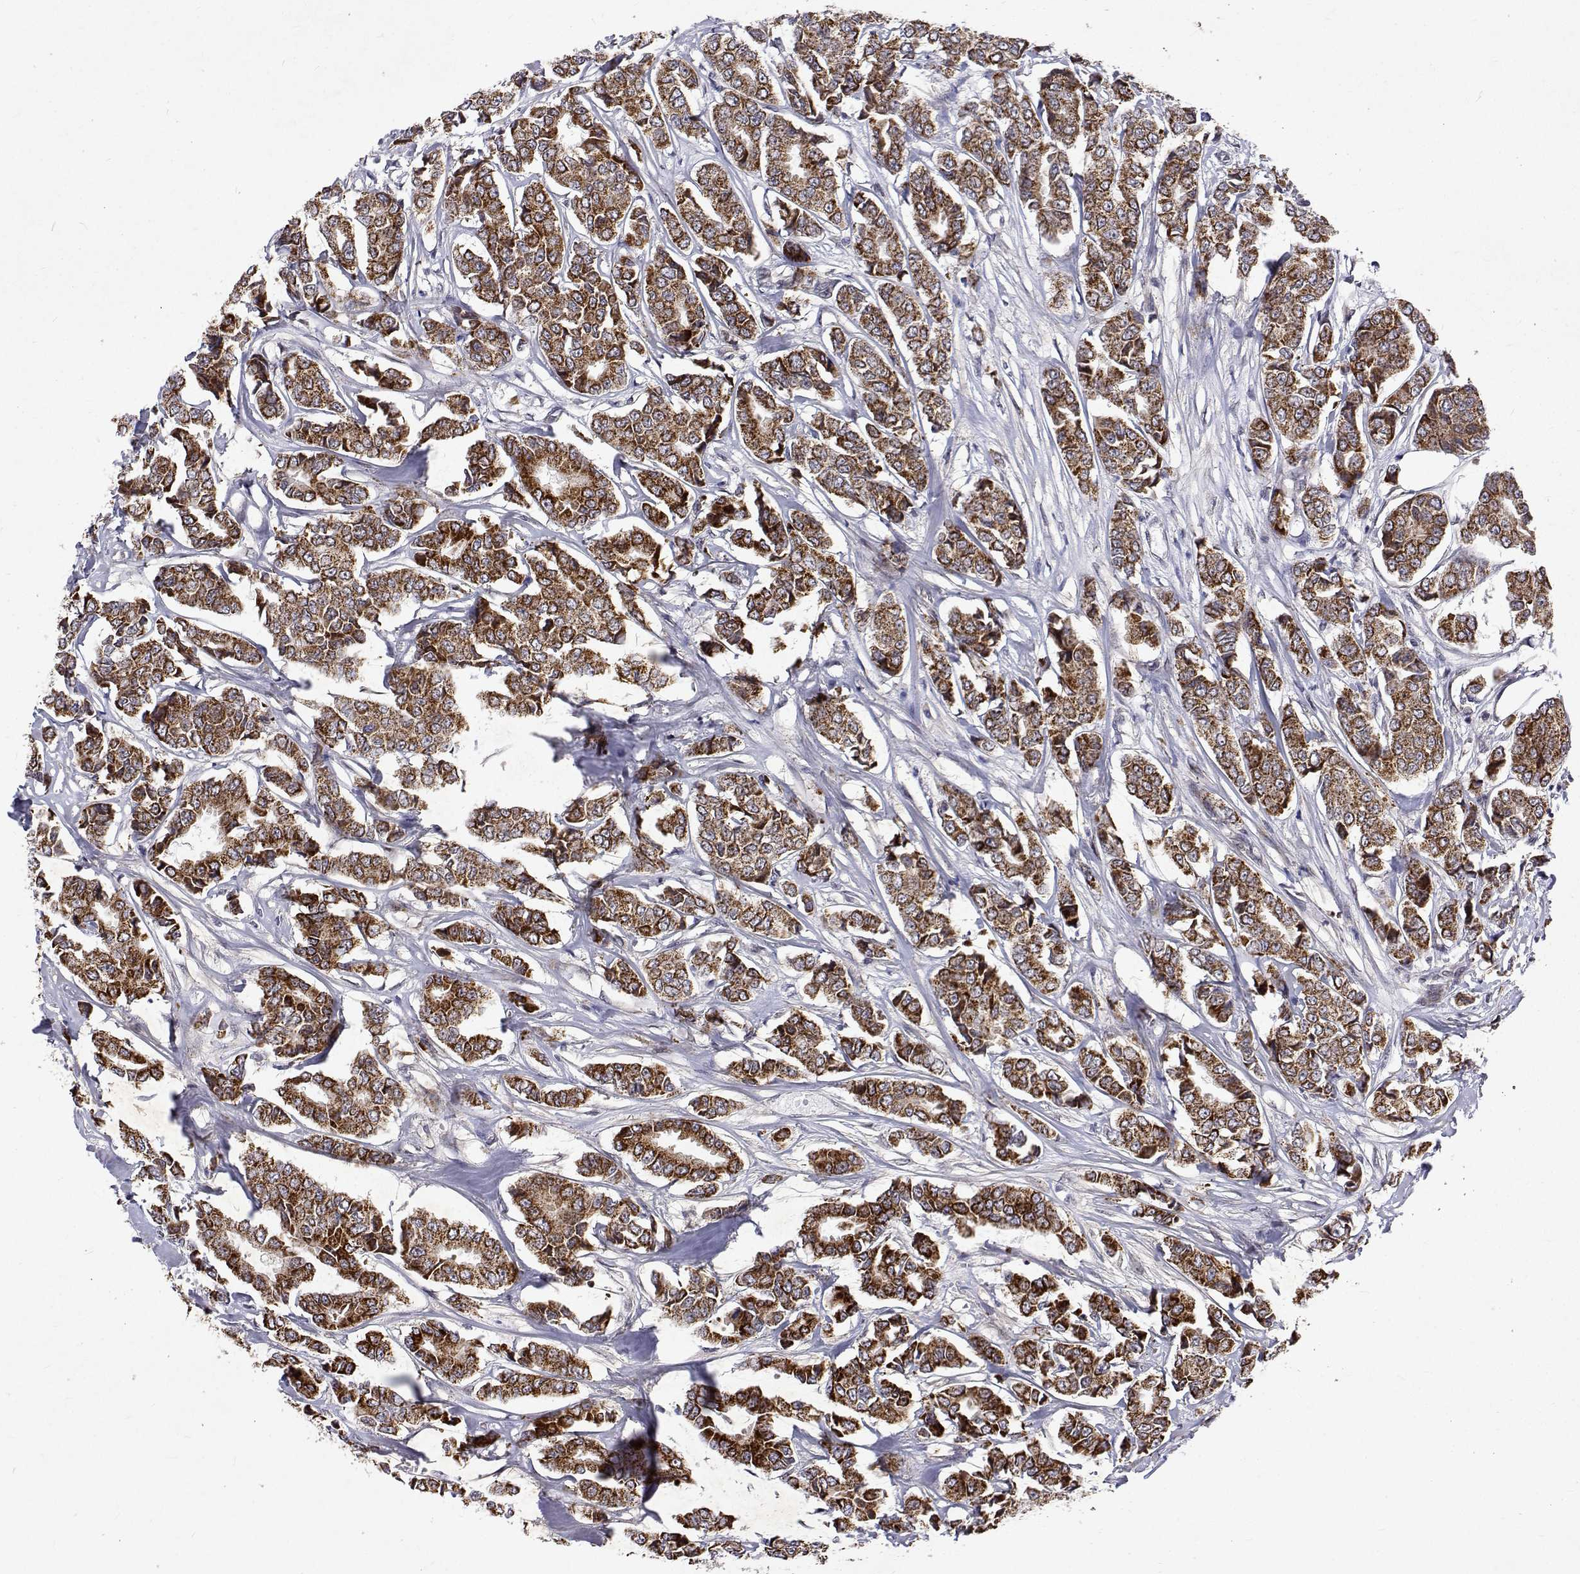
{"staining": {"intensity": "strong", "quantity": ">75%", "location": "cytoplasmic/membranous"}, "tissue": "breast cancer", "cell_type": "Tumor cells", "image_type": "cancer", "snomed": [{"axis": "morphology", "description": "Duct carcinoma"}, {"axis": "topography", "description": "Breast"}], "caption": "DAB immunohistochemical staining of invasive ductal carcinoma (breast) exhibits strong cytoplasmic/membranous protein positivity in approximately >75% of tumor cells.", "gene": "ALKBH8", "patient": {"sex": "female", "age": 94}}